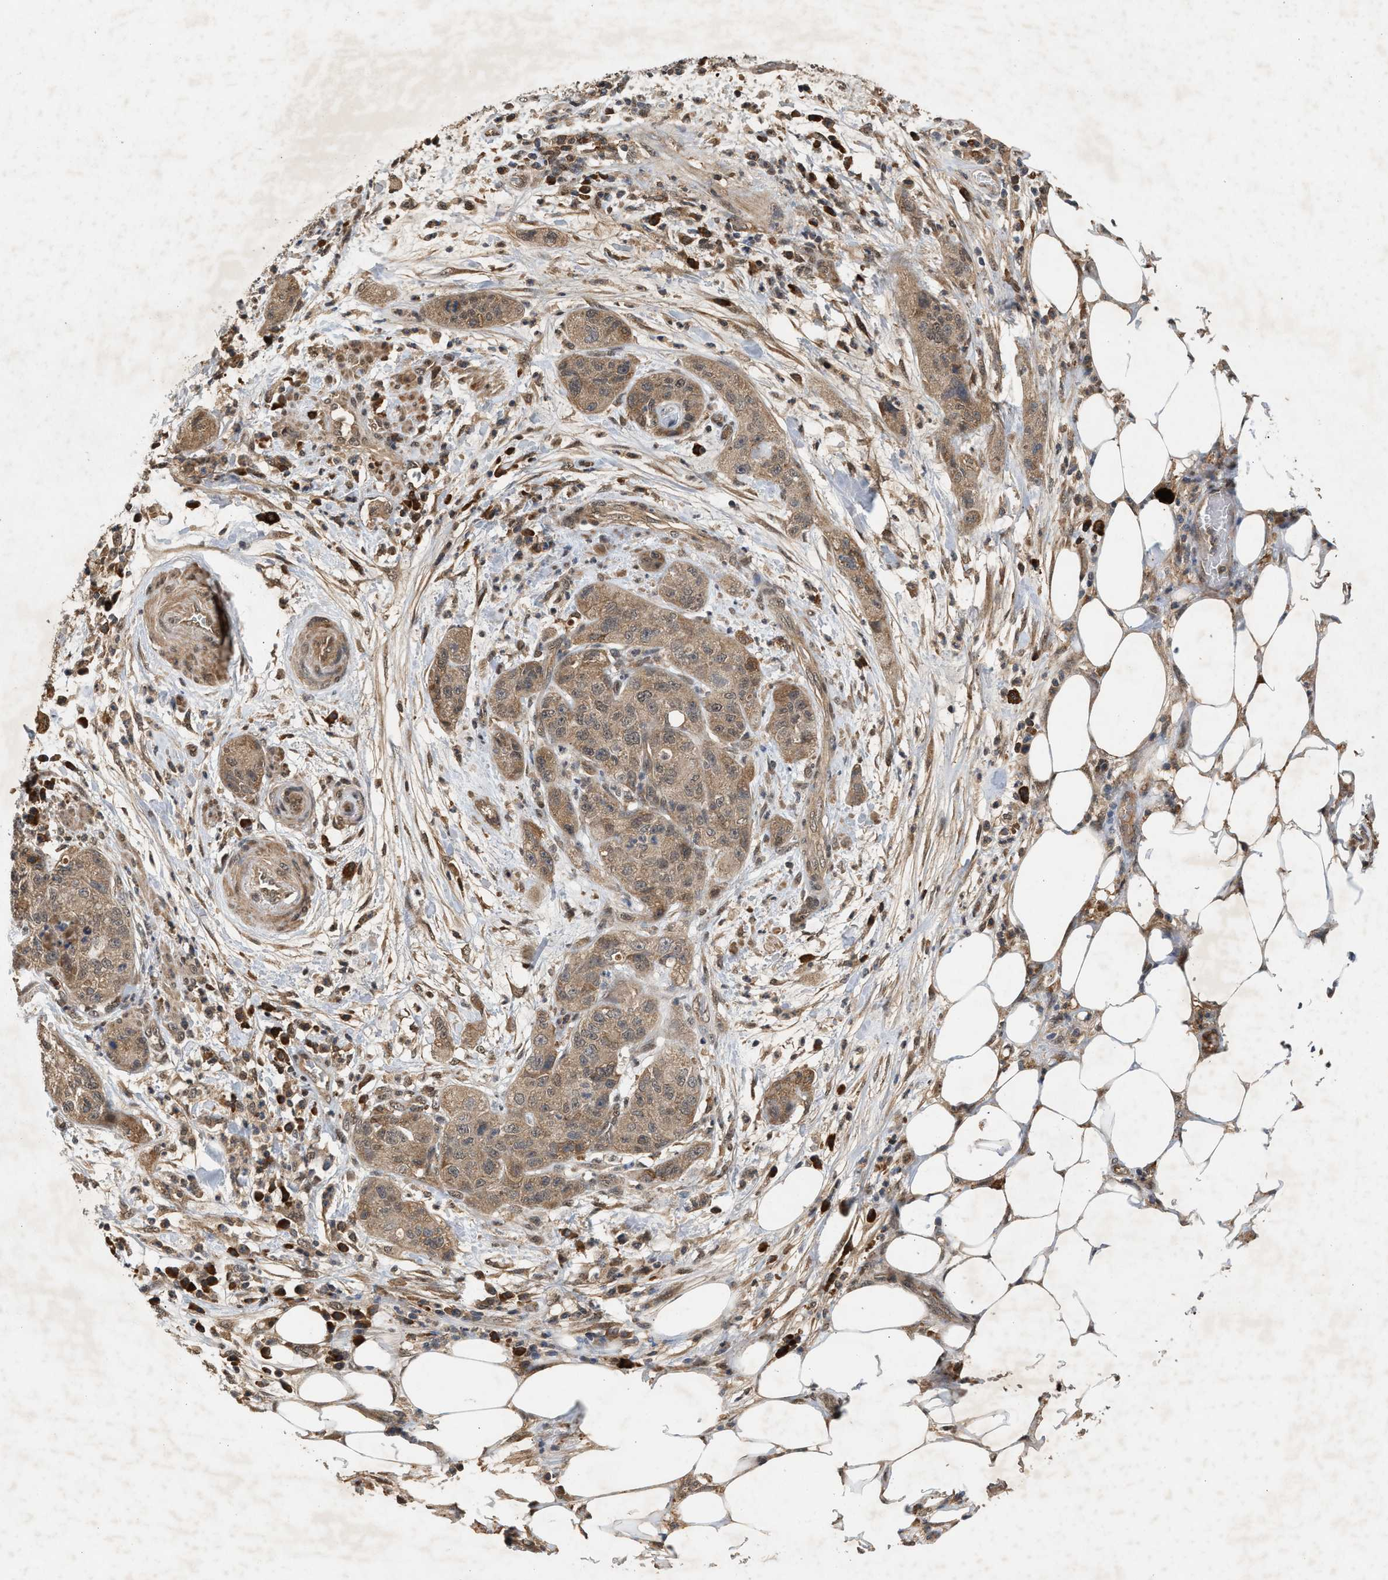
{"staining": {"intensity": "moderate", "quantity": ">75%", "location": "cytoplasmic/membranous"}, "tissue": "pancreatic cancer", "cell_type": "Tumor cells", "image_type": "cancer", "snomed": [{"axis": "morphology", "description": "Adenocarcinoma, NOS"}, {"axis": "topography", "description": "Pancreas"}], "caption": "An IHC histopathology image of neoplastic tissue is shown. Protein staining in brown labels moderate cytoplasmic/membranous positivity in pancreatic adenocarcinoma within tumor cells.", "gene": "RUSC2", "patient": {"sex": "female", "age": 78}}